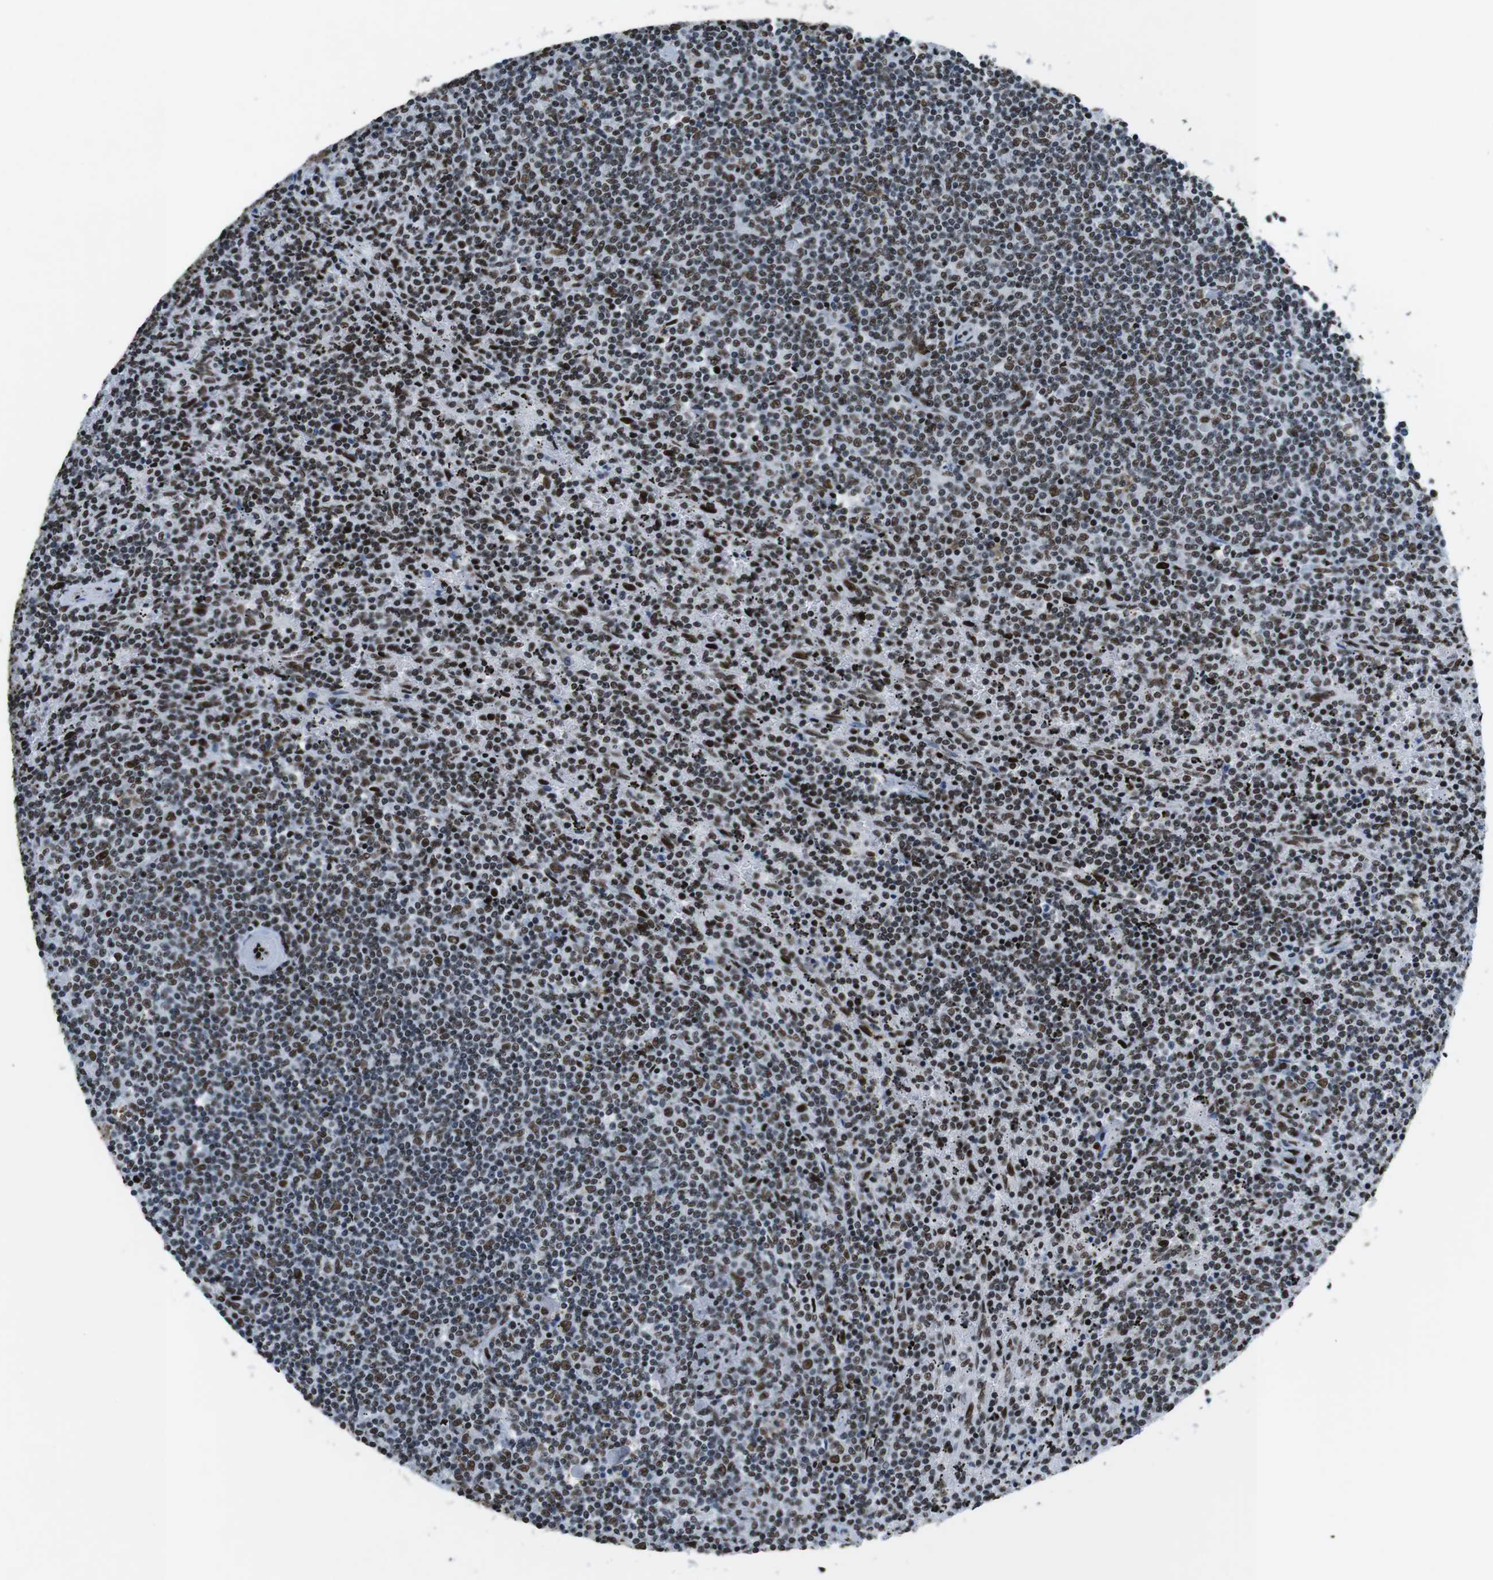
{"staining": {"intensity": "moderate", "quantity": ">75%", "location": "nuclear"}, "tissue": "lymphoma", "cell_type": "Tumor cells", "image_type": "cancer", "snomed": [{"axis": "morphology", "description": "Malignant lymphoma, non-Hodgkin's type, Low grade"}, {"axis": "topography", "description": "Spleen"}], "caption": "Immunohistochemistry (IHC) of human lymphoma displays medium levels of moderate nuclear staining in approximately >75% of tumor cells.", "gene": "CITED2", "patient": {"sex": "female", "age": 50}}